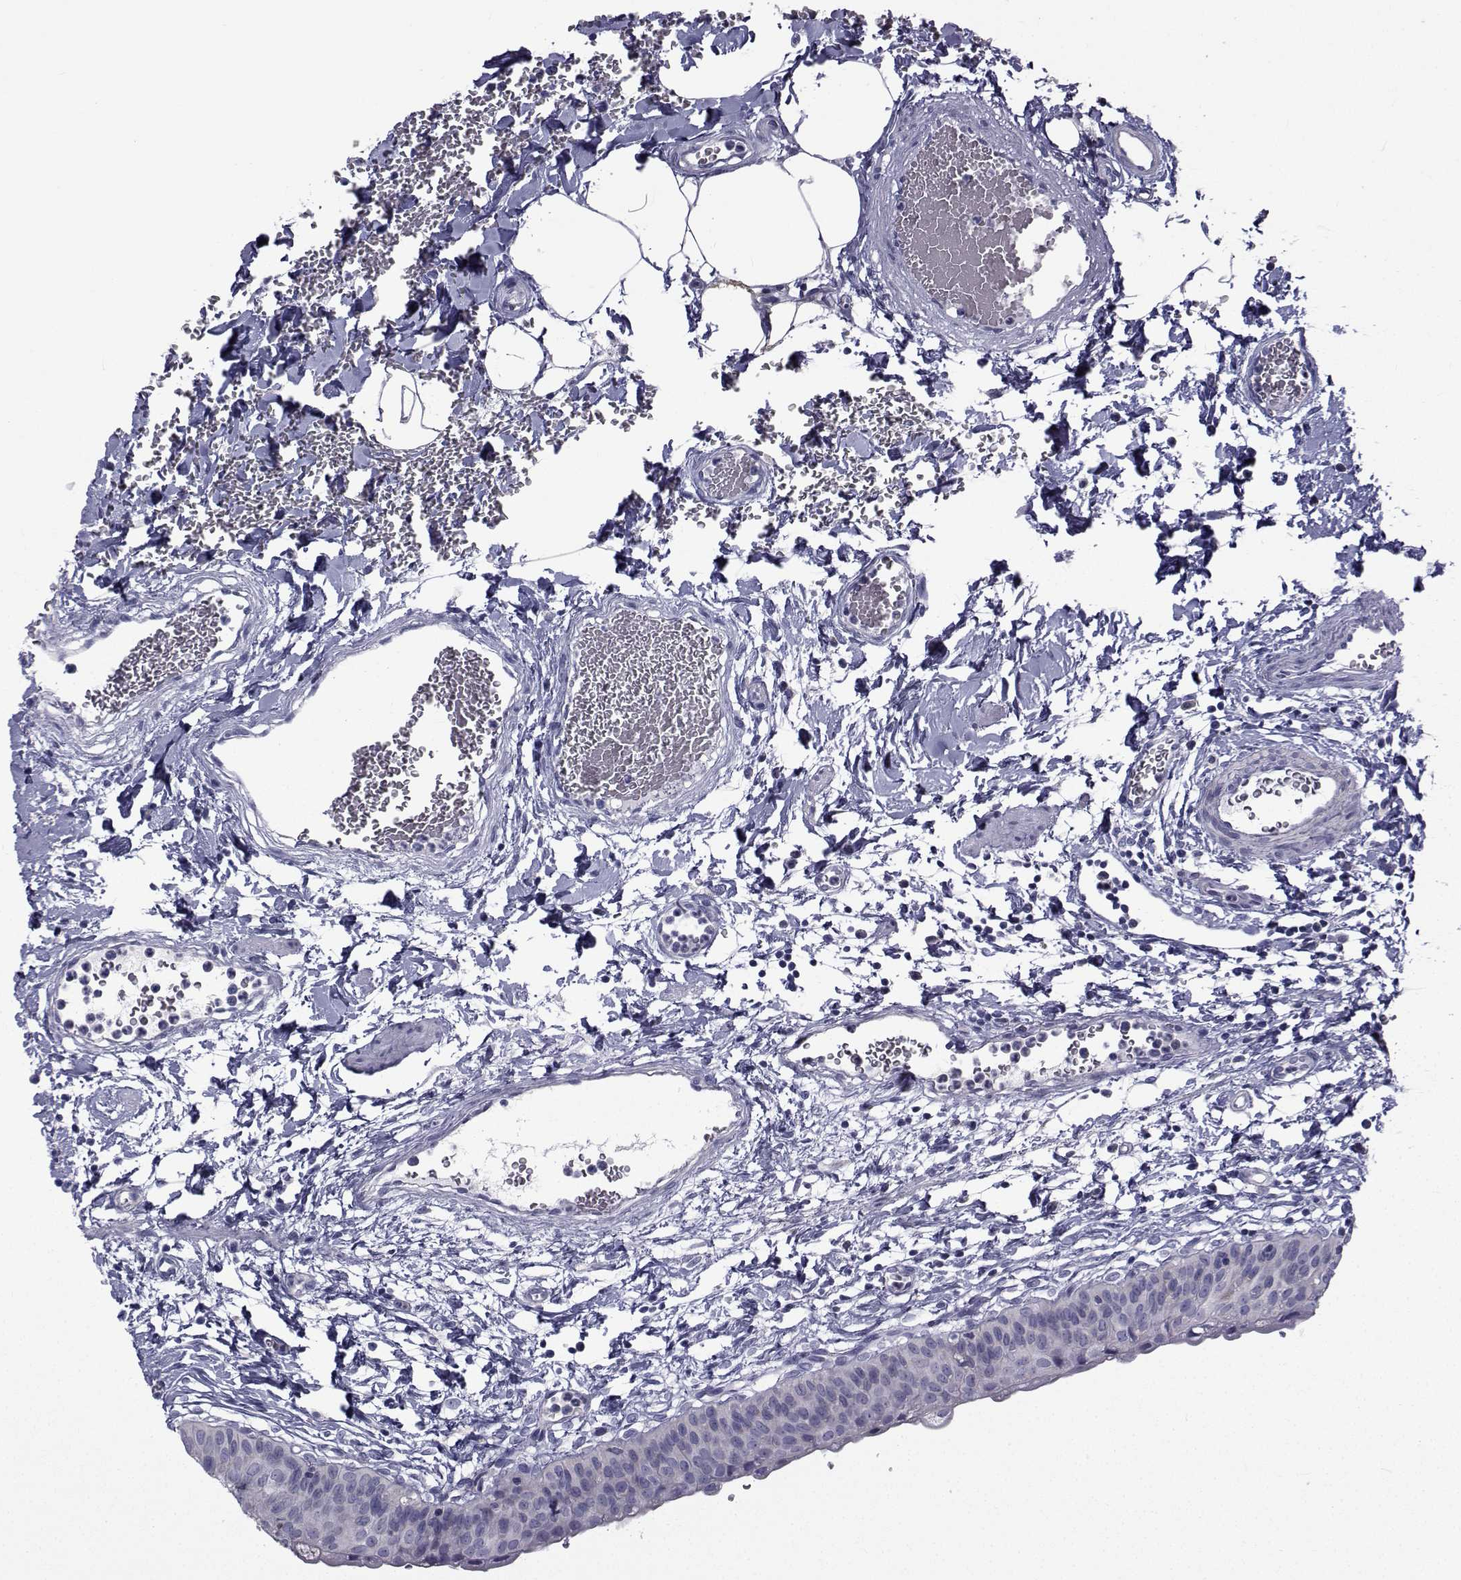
{"staining": {"intensity": "negative", "quantity": "none", "location": "none"}, "tissue": "urinary bladder", "cell_type": "Urothelial cells", "image_type": "normal", "snomed": [{"axis": "morphology", "description": "Normal tissue, NOS"}, {"axis": "topography", "description": "Urinary bladder"}], "caption": "Immunohistochemical staining of unremarkable urinary bladder displays no significant staining in urothelial cells. (DAB immunohistochemistry visualized using brightfield microscopy, high magnification).", "gene": "FDXR", "patient": {"sex": "male", "age": 55}}